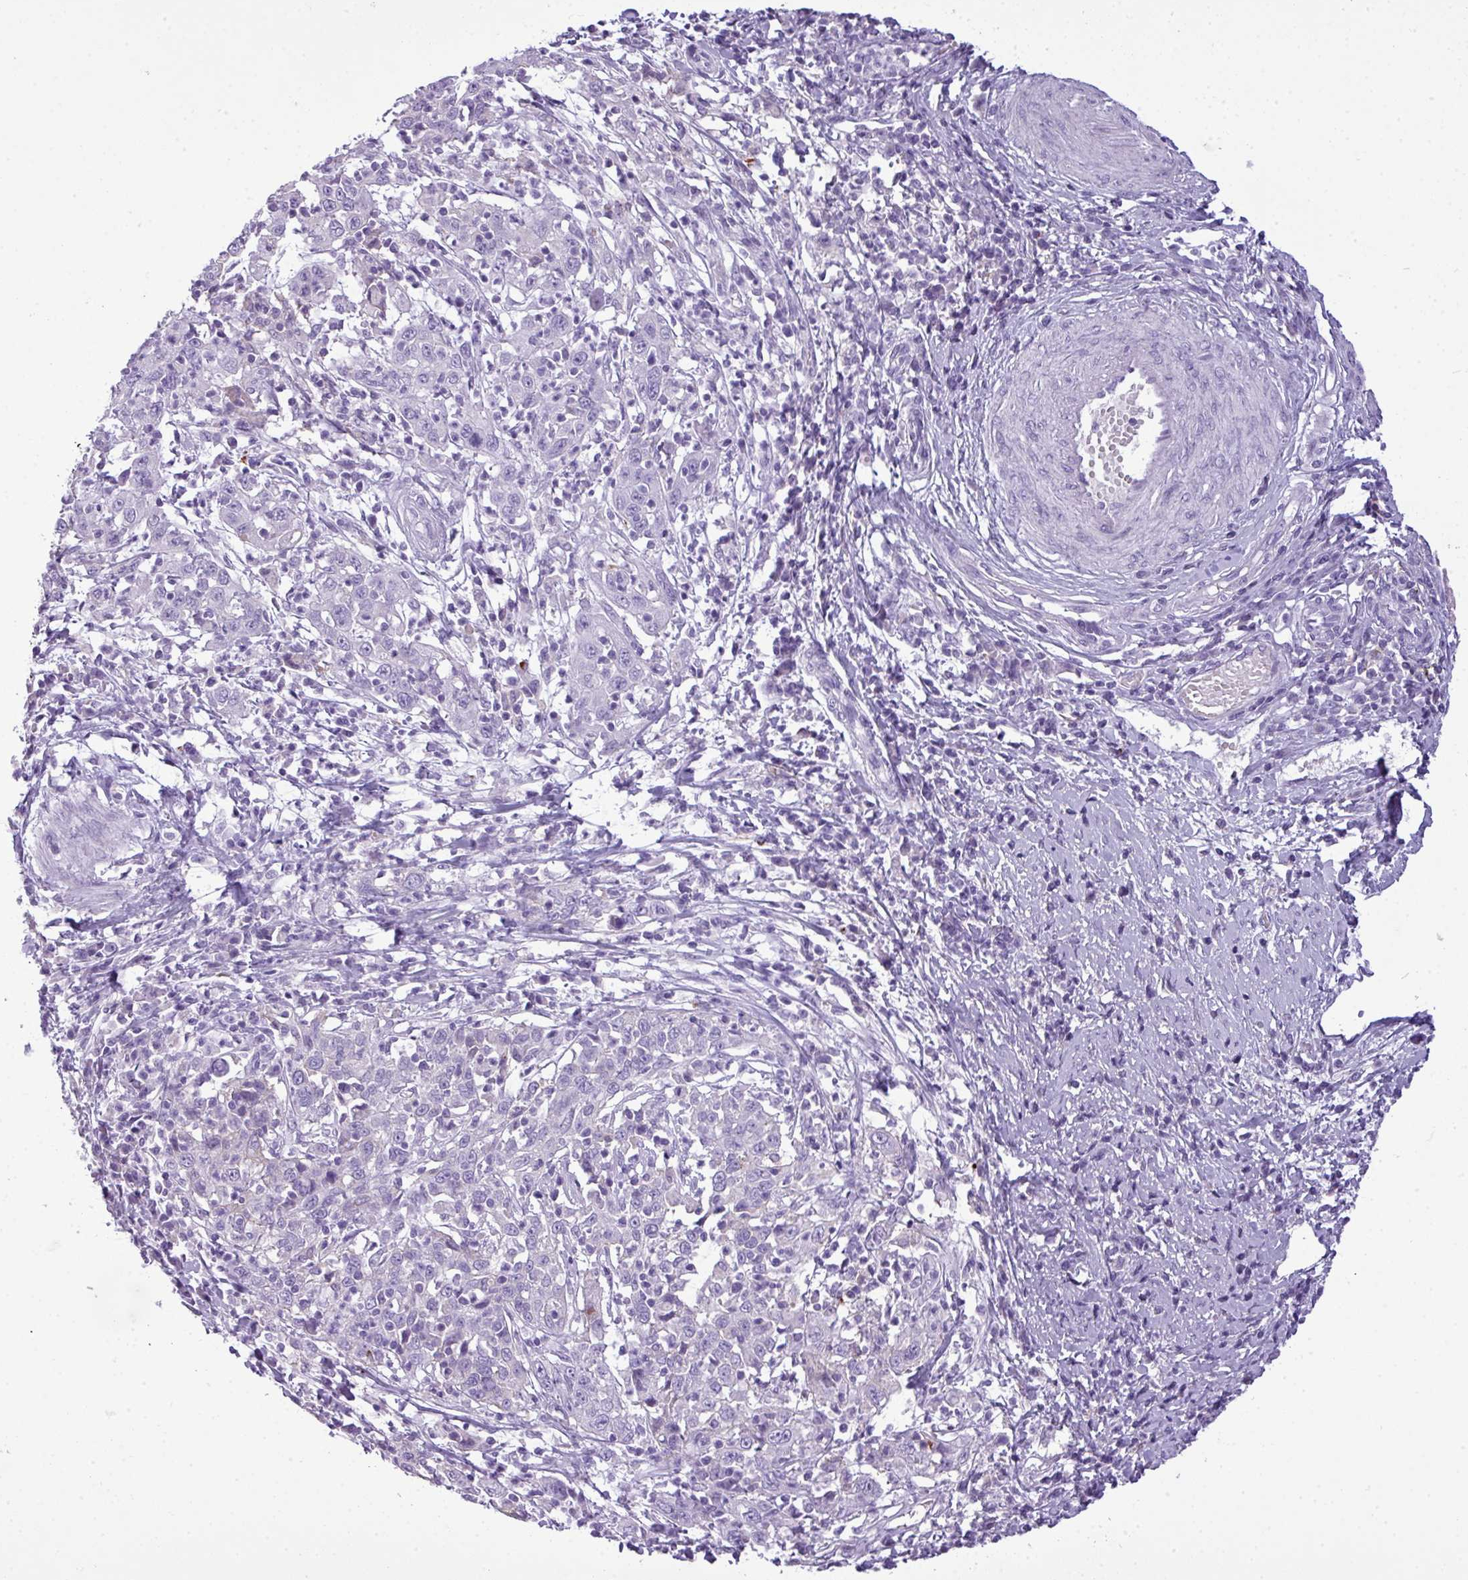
{"staining": {"intensity": "negative", "quantity": "none", "location": "none"}, "tissue": "cervical cancer", "cell_type": "Tumor cells", "image_type": "cancer", "snomed": [{"axis": "morphology", "description": "Squamous cell carcinoma, NOS"}, {"axis": "topography", "description": "Cervix"}], "caption": "The IHC micrograph has no significant positivity in tumor cells of cervical squamous cell carcinoma tissue. Brightfield microscopy of immunohistochemistry stained with DAB (3,3'-diaminobenzidine) (brown) and hematoxylin (blue), captured at high magnification.", "gene": "RBMXL2", "patient": {"sex": "female", "age": 46}}